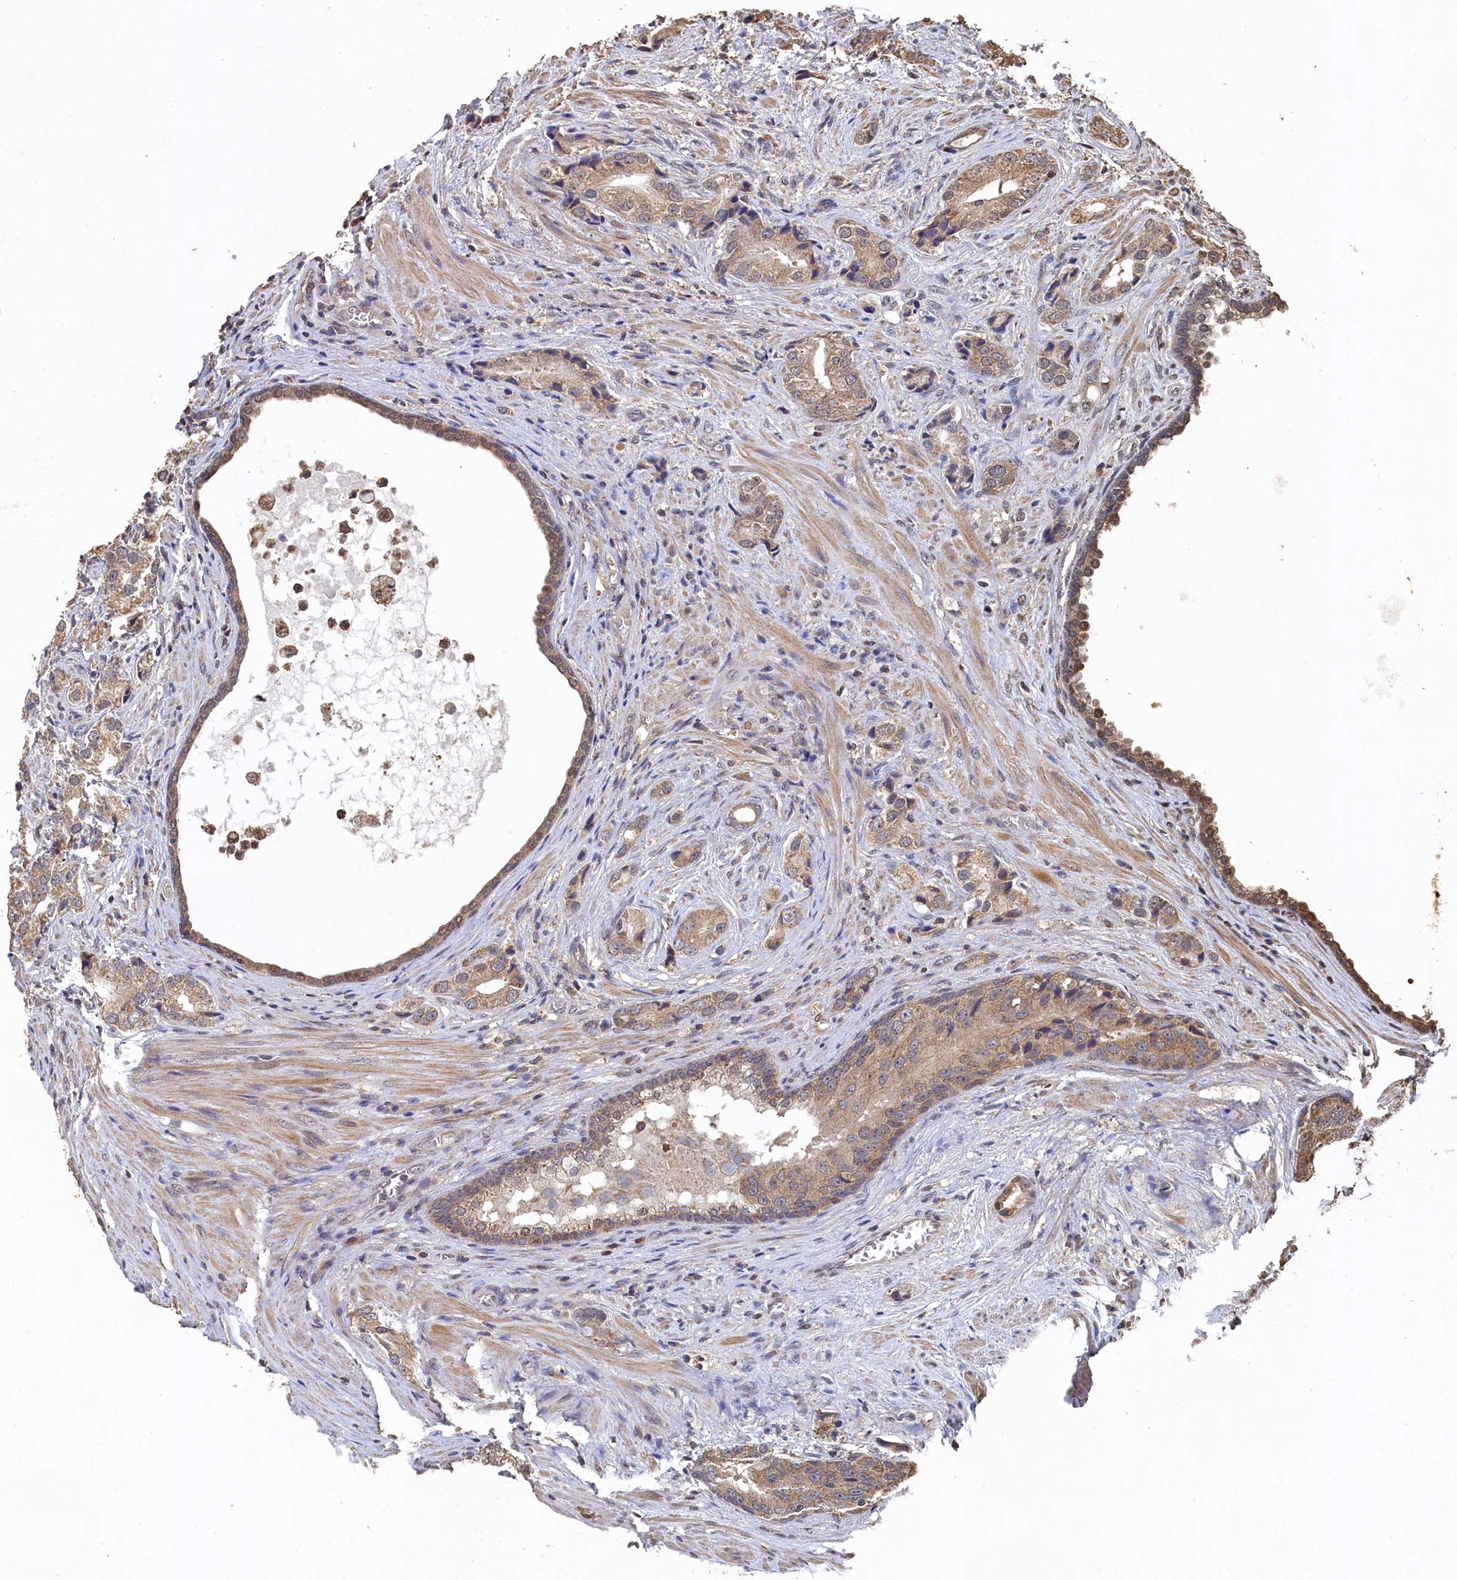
{"staining": {"intensity": "weak", "quantity": ">75%", "location": "cytoplasmic/membranous"}, "tissue": "prostate cancer", "cell_type": "Tumor cells", "image_type": "cancer", "snomed": [{"axis": "morphology", "description": "Adenocarcinoma, Low grade"}, {"axis": "topography", "description": "Prostate"}], "caption": "Protein expression analysis of prostate cancer (low-grade adenocarcinoma) demonstrates weak cytoplasmic/membranous staining in approximately >75% of tumor cells.", "gene": "PIGN", "patient": {"sex": "male", "age": 71}}